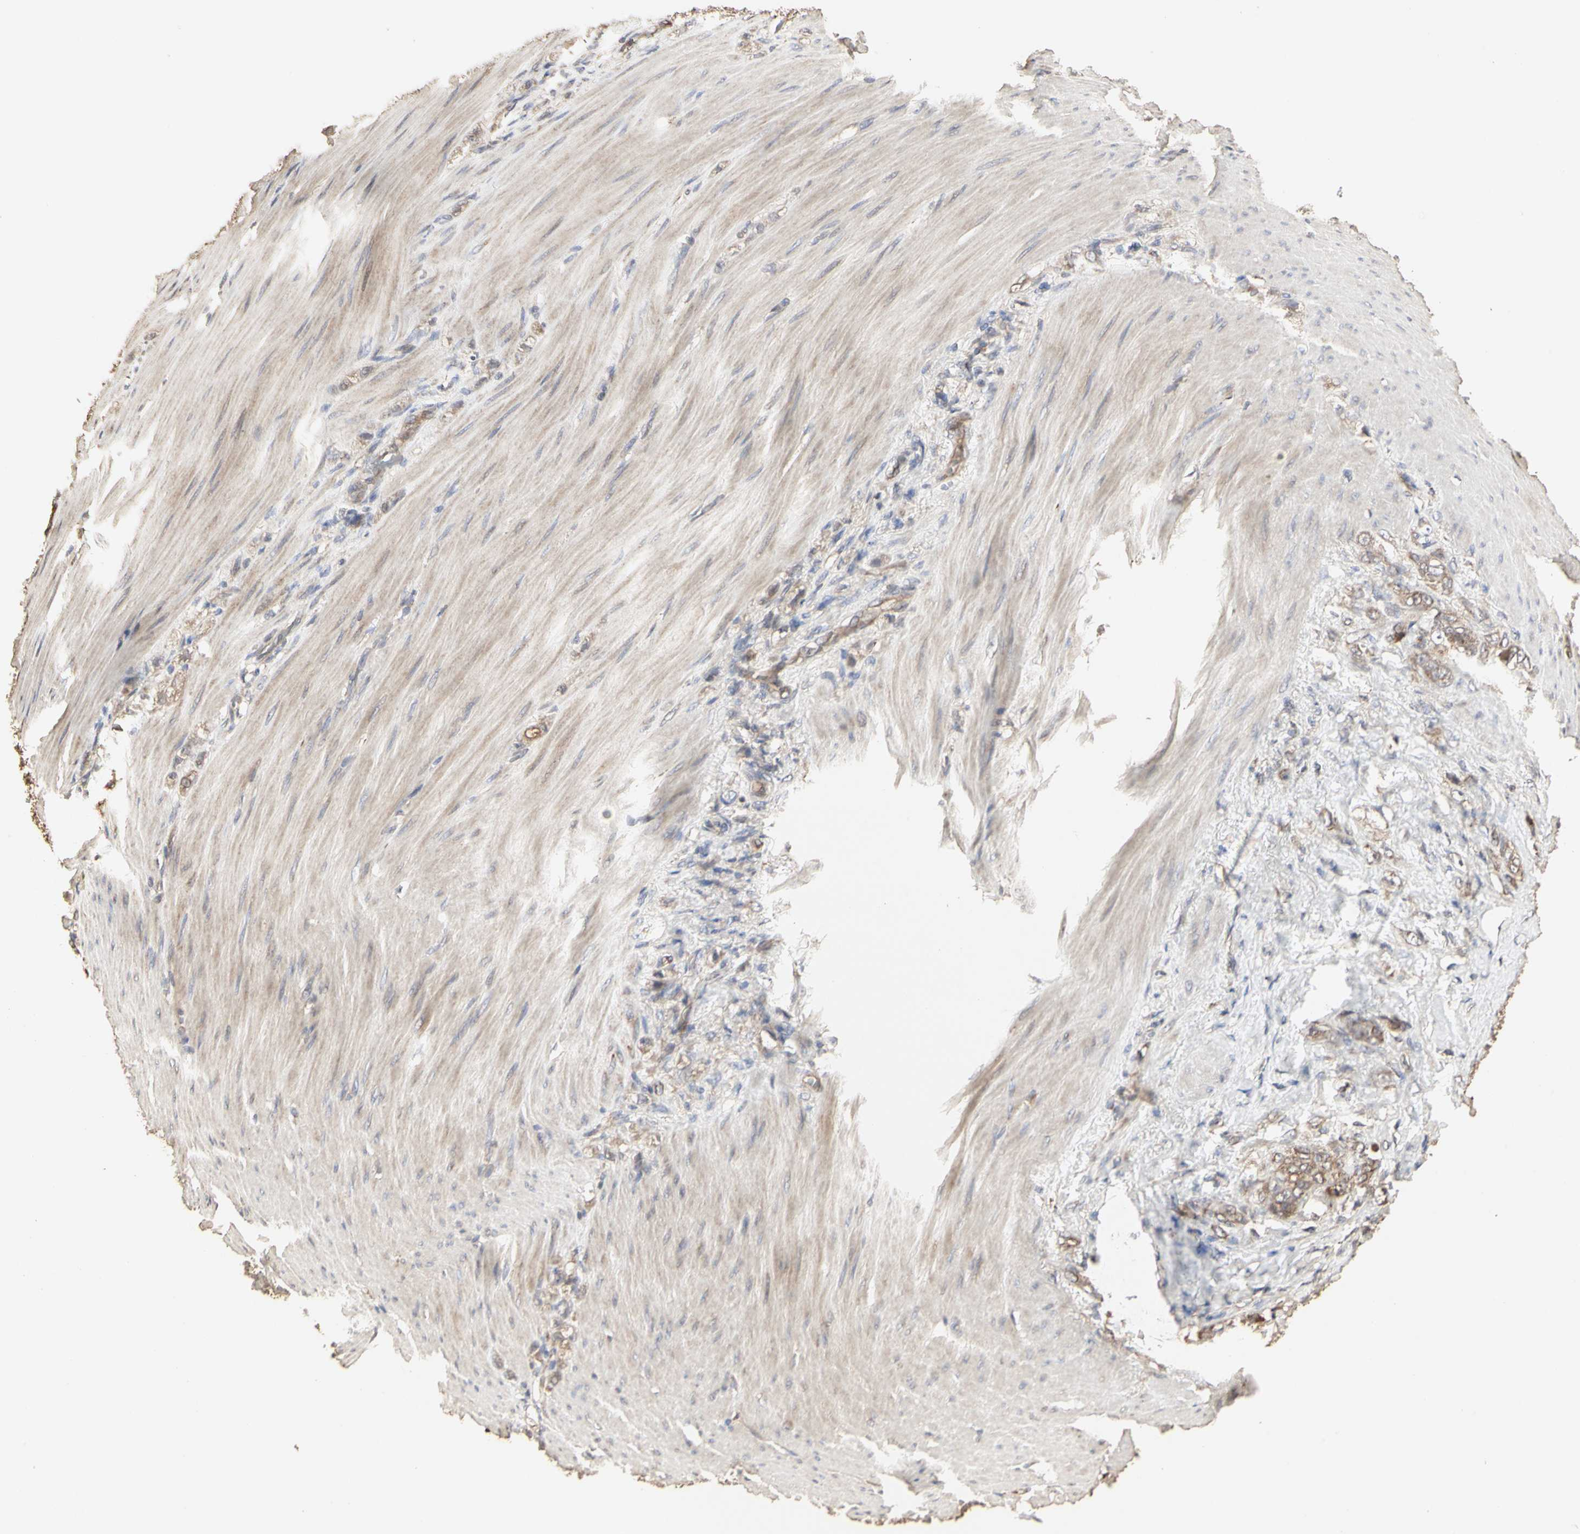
{"staining": {"intensity": "moderate", "quantity": "25%-75%", "location": "cytoplasmic/membranous"}, "tissue": "stomach cancer", "cell_type": "Tumor cells", "image_type": "cancer", "snomed": [{"axis": "morphology", "description": "Adenocarcinoma, NOS"}, {"axis": "topography", "description": "Stomach"}], "caption": "Protein staining by immunohistochemistry (IHC) shows moderate cytoplasmic/membranous staining in about 25%-75% of tumor cells in stomach cancer (adenocarcinoma).", "gene": "TAOK1", "patient": {"sex": "male", "age": 82}}